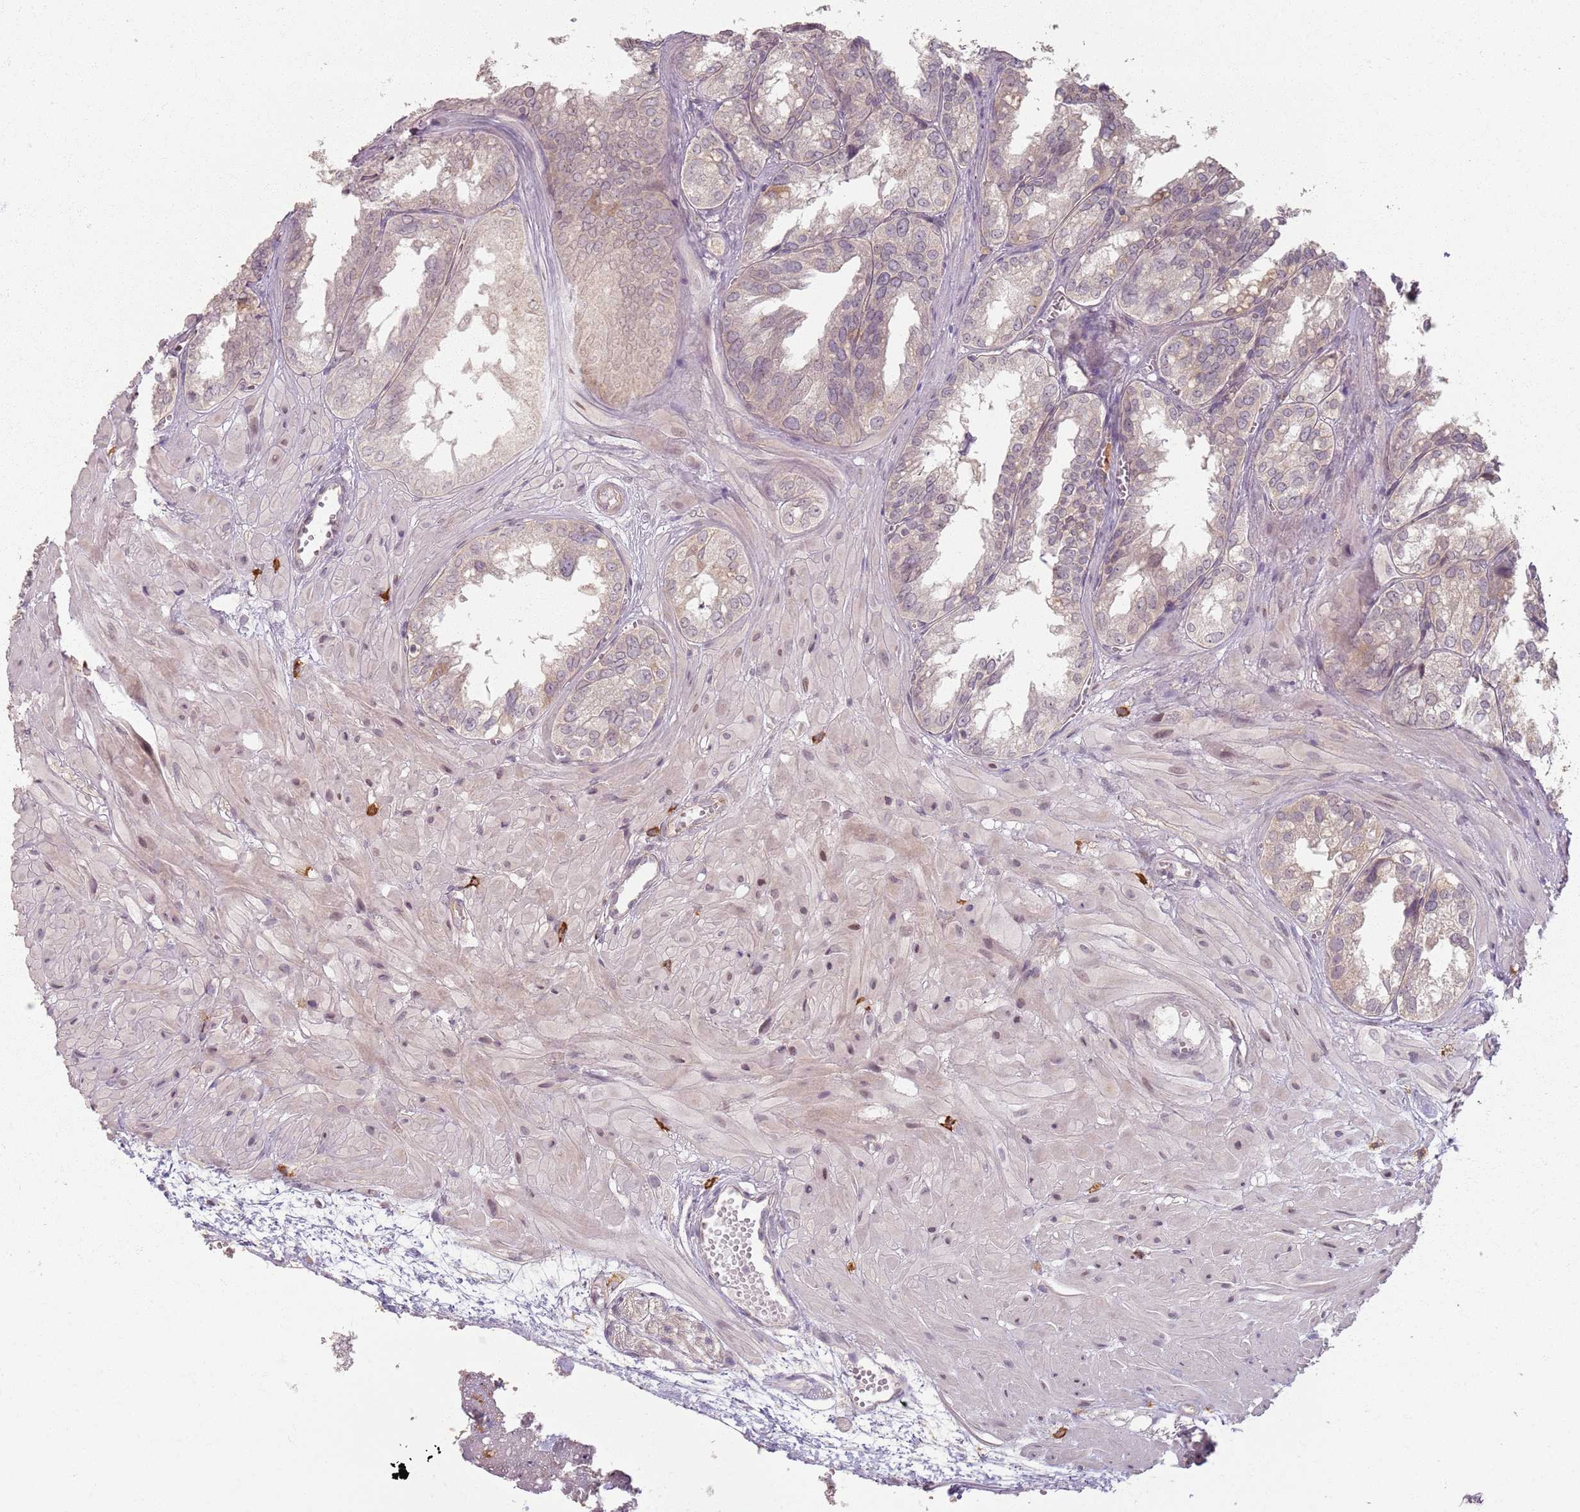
{"staining": {"intensity": "weak", "quantity": "<25%", "location": "cytoplasmic/membranous"}, "tissue": "seminal vesicle", "cell_type": "Glandular cells", "image_type": "normal", "snomed": [{"axis": "morphology", "description": "Normal tissue, NOS"}, {"axis": "topography", "description": "Prostate"}, {"axis": "topography", "description": "Seminal veicle"}], "caption": "The immunohistochemistry (IHC) image has no significant positivity in glandular cells of seminal vesicle.", "gene": "CCDC168", "patient": {"sex": "male", "age": 51}}